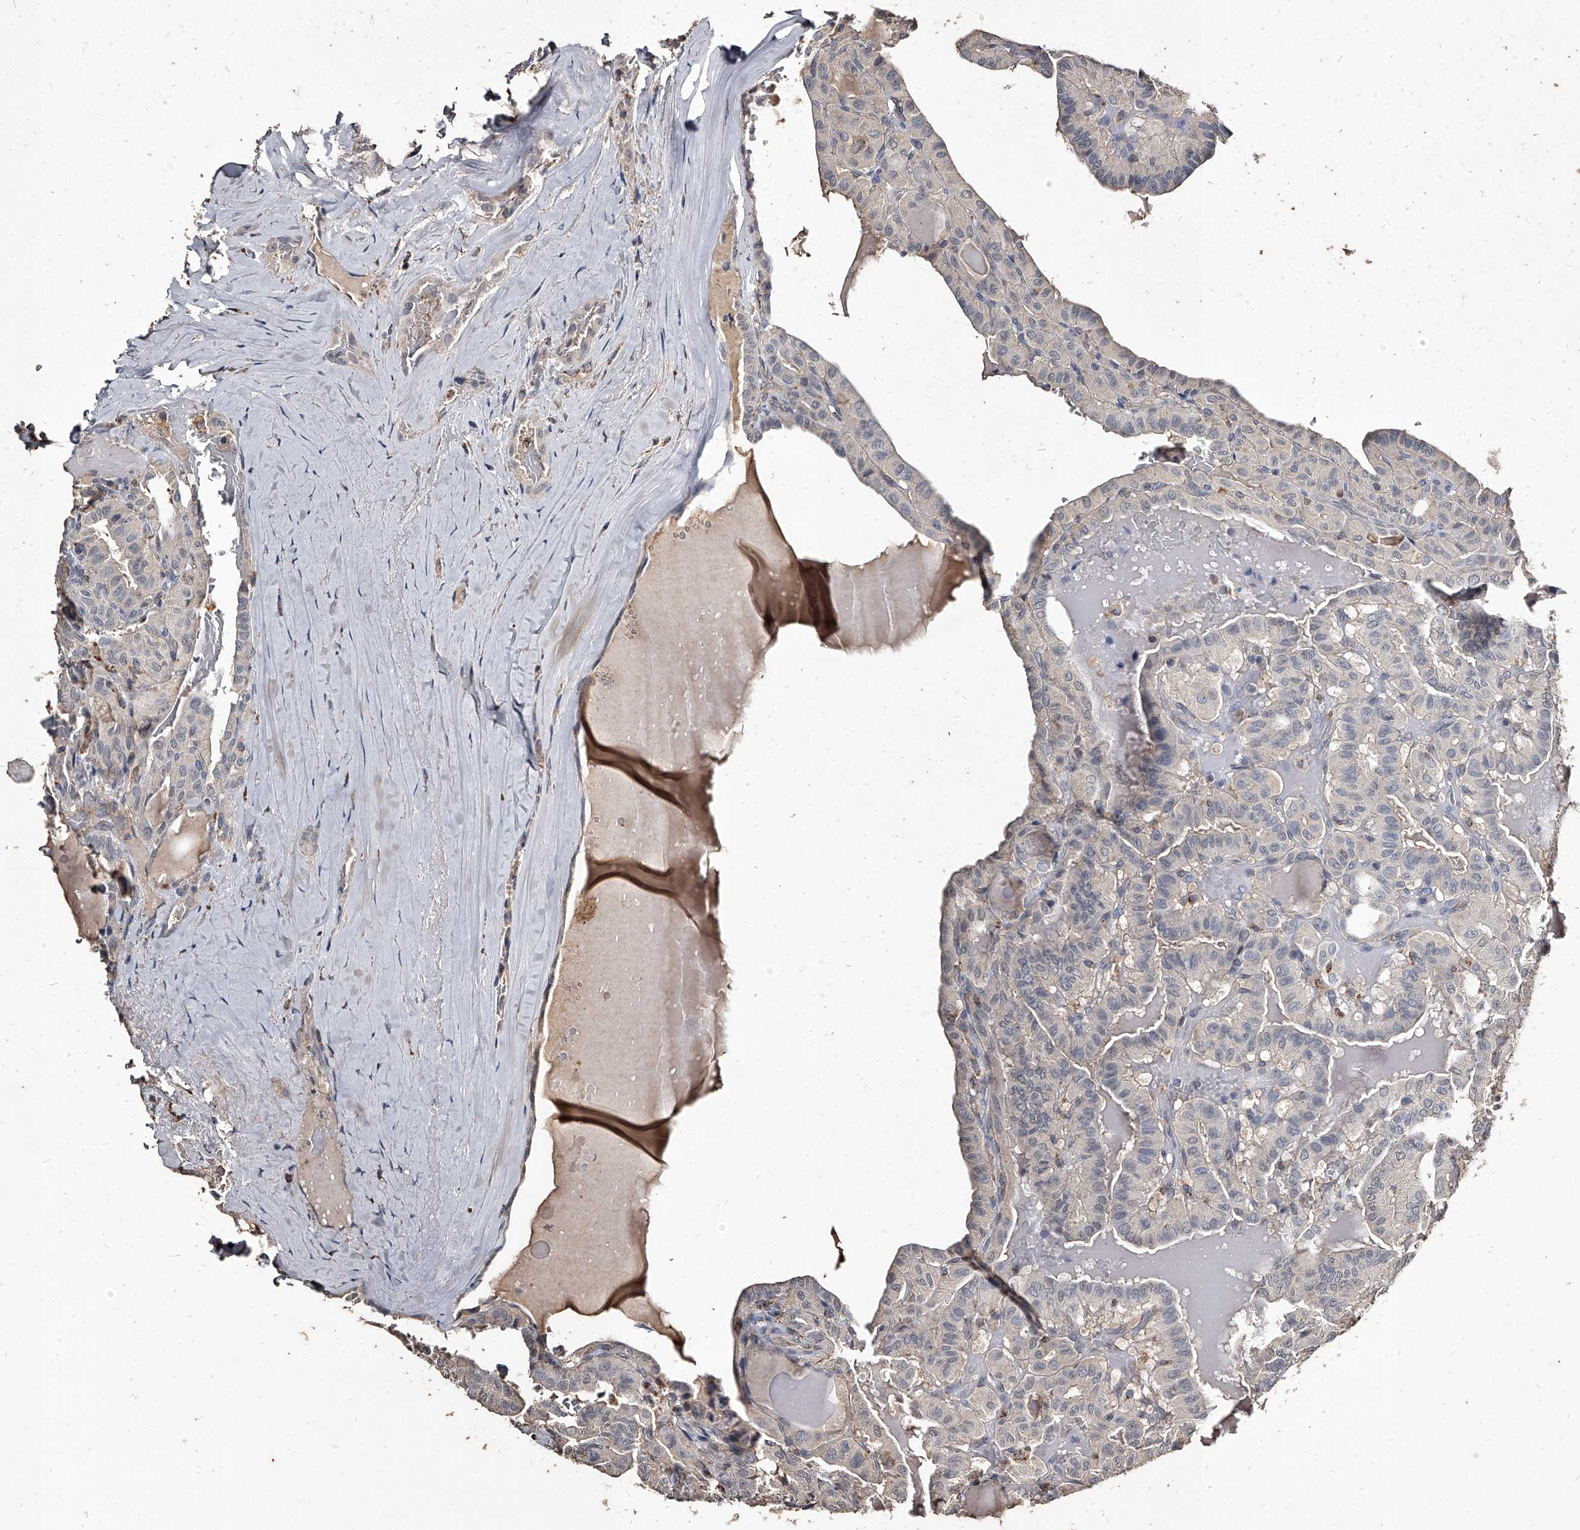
{"staining": {"intensity": "negative", "quantity": "none", "location": "none"}, "tissue": "head and neck cancer", "cell_type": "Tumor cells", "image_type": "cancer", "snomed": [{"axis": "morphology", "description": "Squamous cell carcinoma, NOS"}, {"axis": "topography", "description": "Oral tissue"}, {"axis": "topography", "description": "Head-Neck"}], "caption": "DAB (3,3'-diaminobenzidine) immunohistochemical staining of human head and neck squamous cell carcinoma reveals no significant positivity in tumor cells.", "gene": "GPR183", "patient": {"sex": "female", "age": 50}}